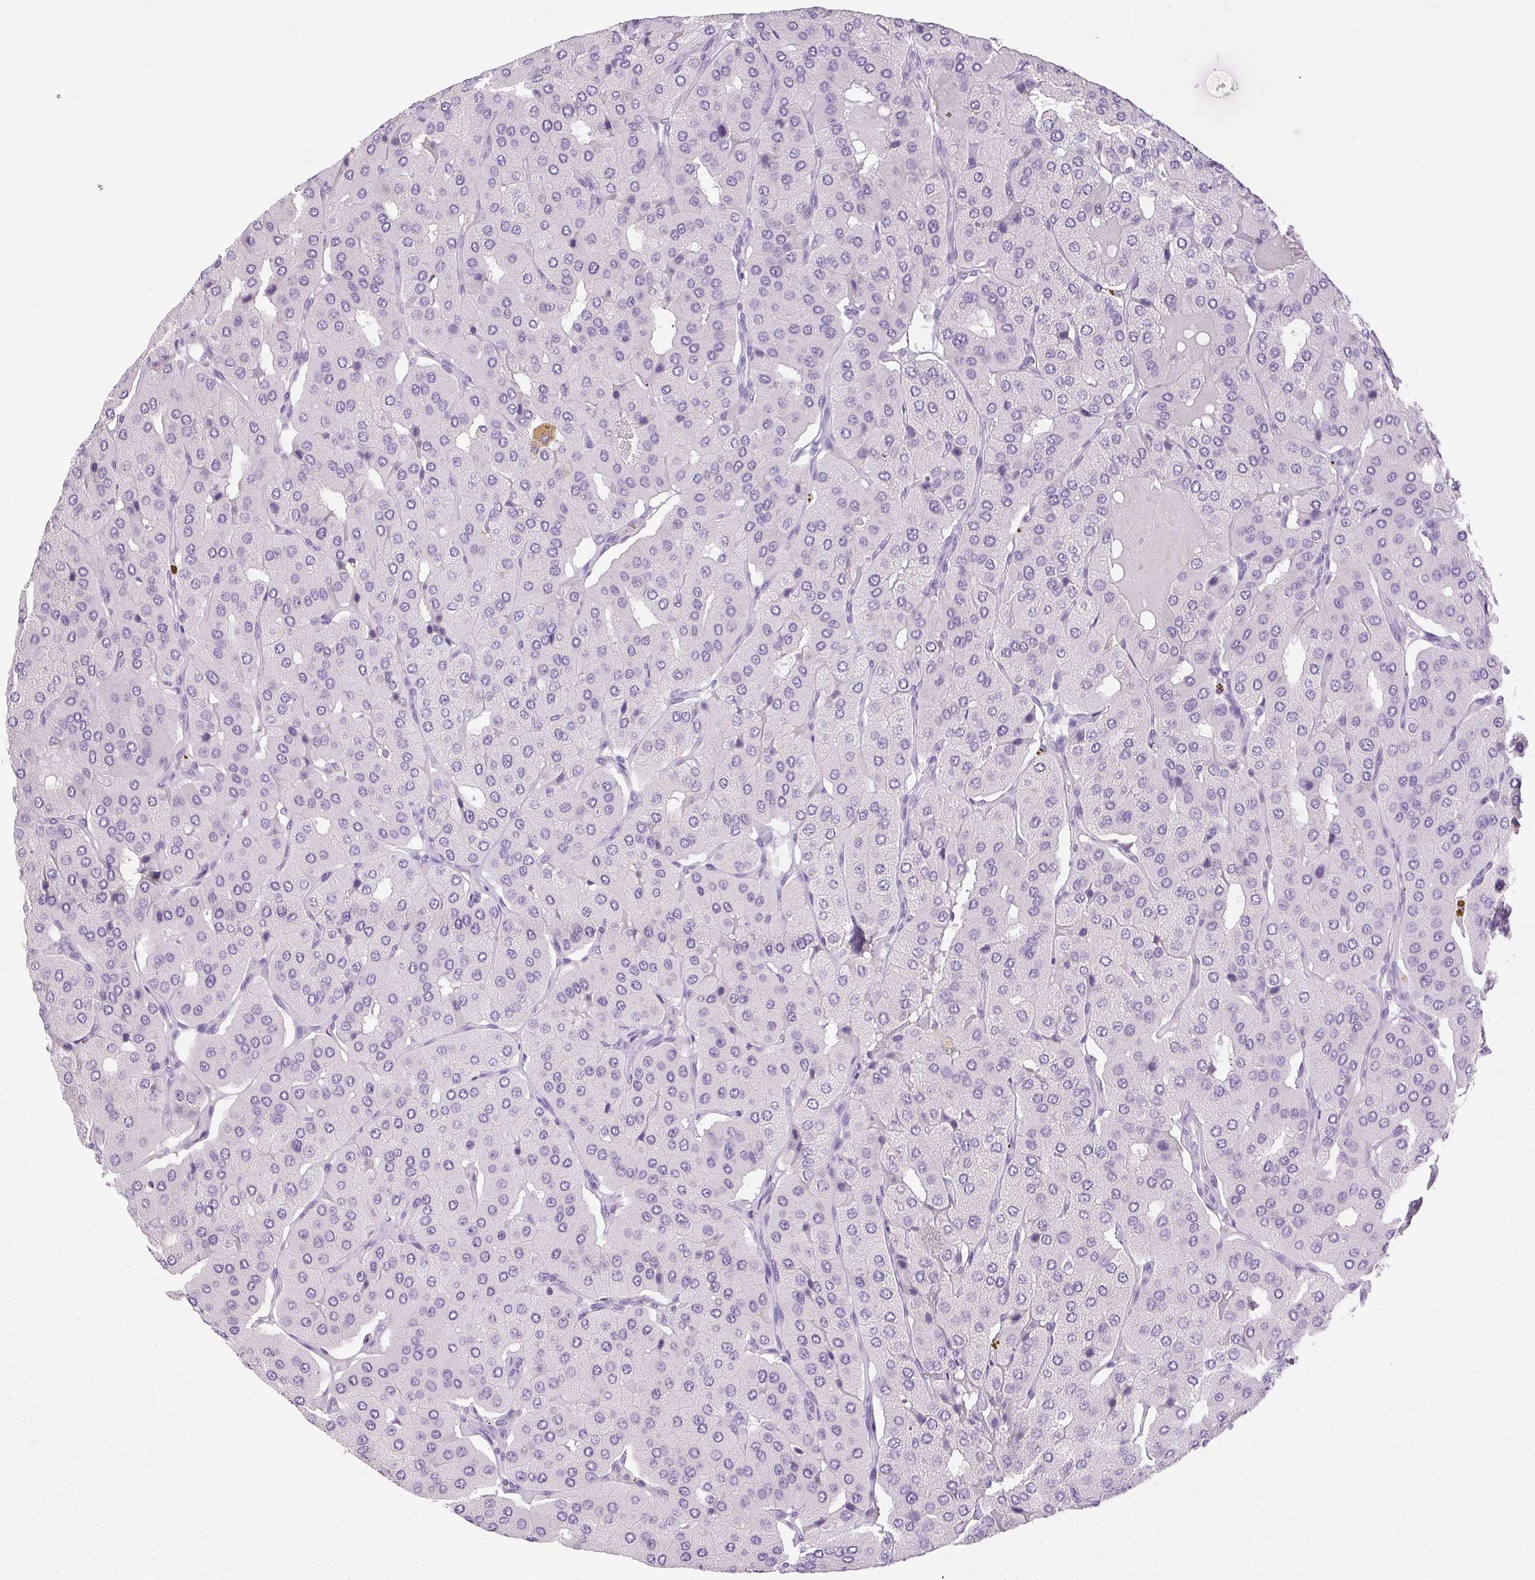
{"staining": {"intensity": "negative", "quantity": "none", "location": "none"}, "tissue": "parathyroid gland", "cell_type": "Glandular cells", "image_type": "normal", "snomed": [{"axis": "morphology", "description": "Normal tissue, NOS"}, {"axis": "morphology", "description": "Adenoma, NOS"}, {"axis": "topography", "description": "Parathyroid gland"}], "caption": "A micrograph of parathyroid gland stained for a protein exhibits no brown staining in glandular cells. The staining is performed using DAB (3,3'-diaminobenzidine) brown chromogen with nuclei counter-stained in using hematoxylin.", "gene": "EMX2", "patient": {"sex": "female", "age": 86}}